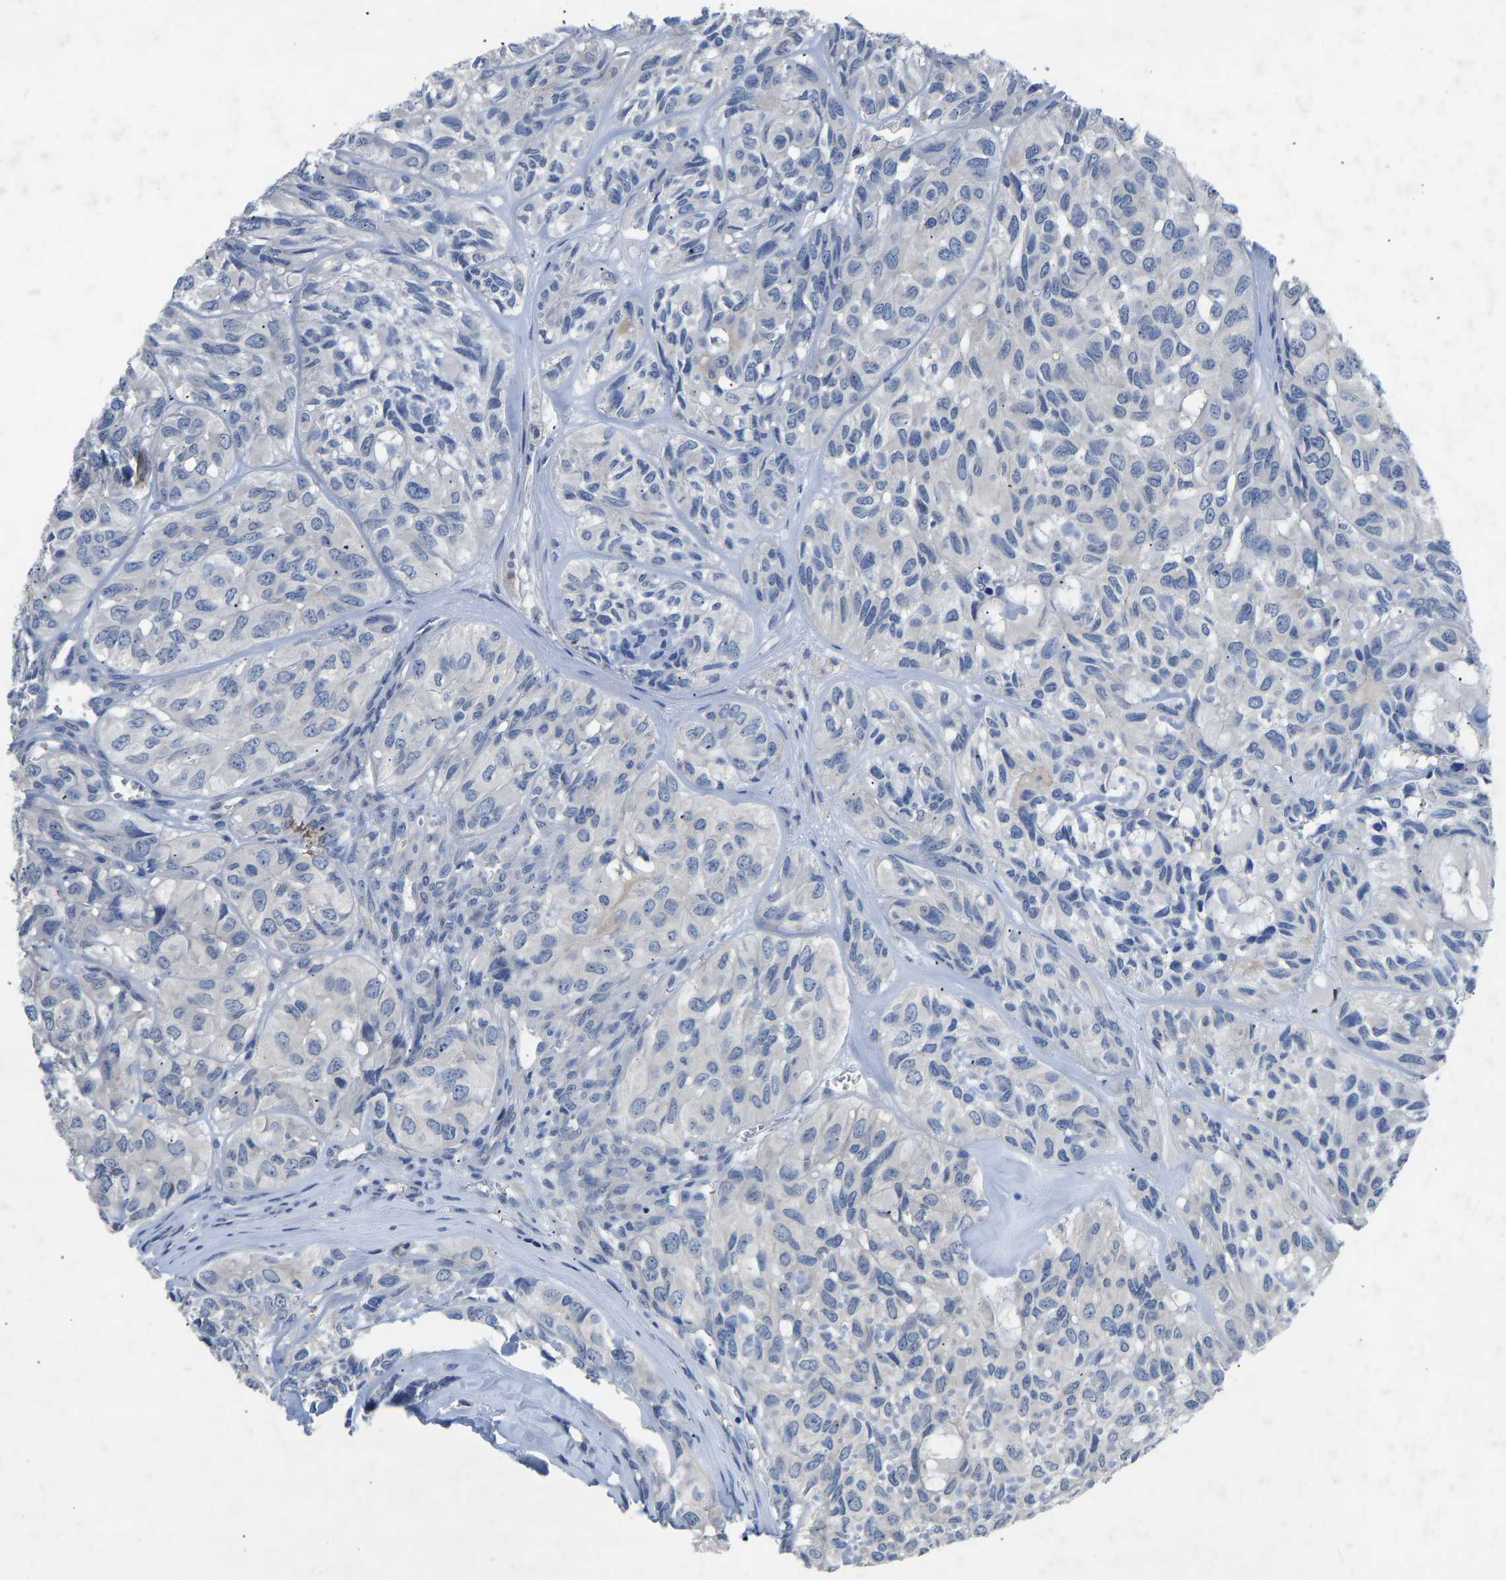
{"staining": {"intensity": "negative", "quantity": "none", "location": "none"}, "tissue": "head and neck cancer", "cell_type": "Tumor cells", "image_type": "cancer", "snomed": [{"axis": "morphology", "description": "Adenocarcinoma, NOS"}, {"axis": "topography", "description": "Salivary gland, NOS"}, {"axis": "topography", "description": "Head-Neck"}], "caption": "High magnification brightfield microscopy of head and neck adenocarcinoma stained with DAB (brown) and counterstained with hematoxylin (blue): tumor cells show no significant staining. (Immunohistochemistry (ihc), brightfield microscopy, high magnification).", "gene": "RBP1", "patient": {"sex": "female", "age": 76}}